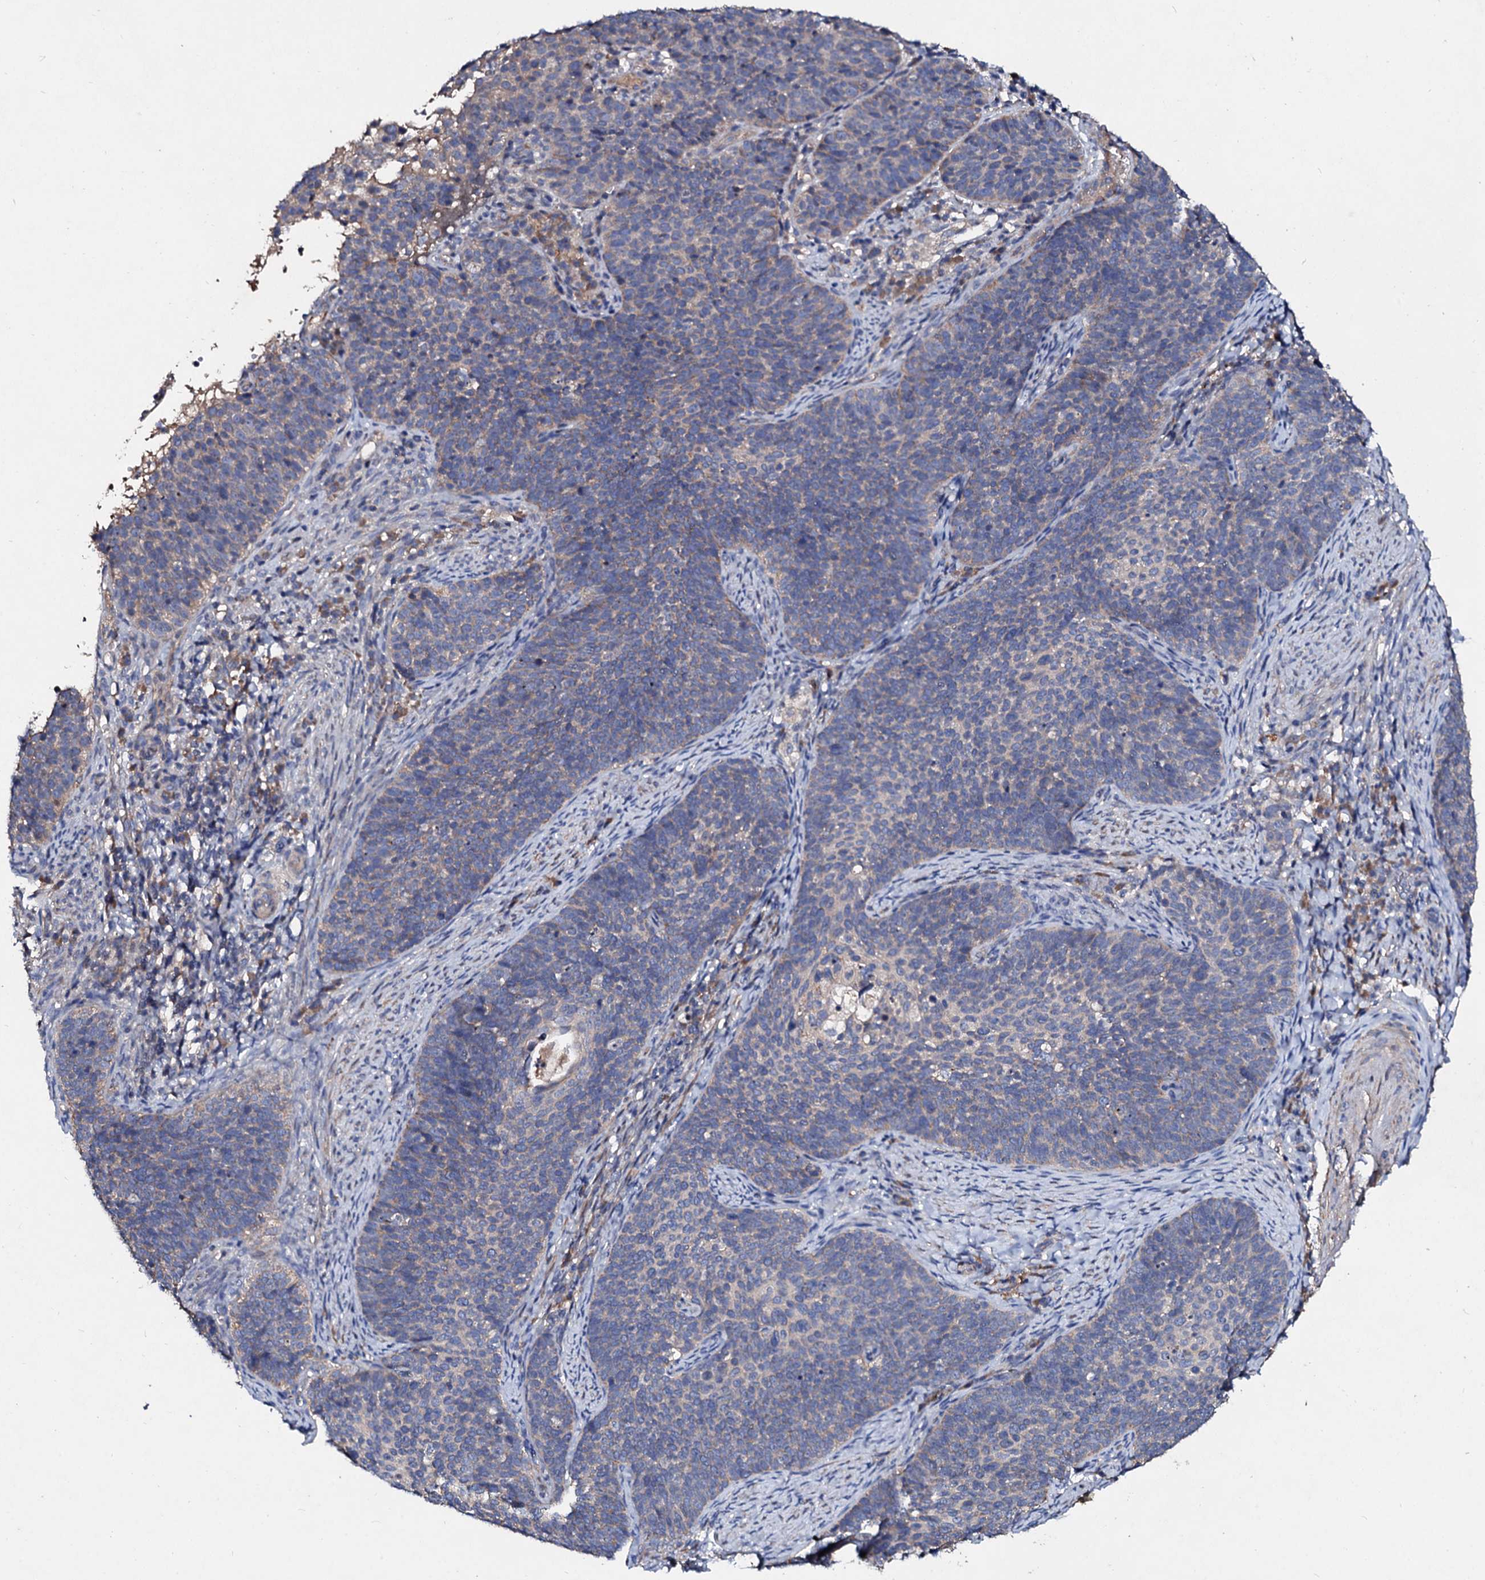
{"staining": {"intensity": "negative", "quantity": "none", "location": "none"}, "tissue": "cervical cancer", "cell_type": "Tumor cells", "image_type": "cancer", "snomed": [{"axis": "morphology", "description": "Normal tissue, NOS"}, {"axis": "morphology", "description": "Squamous cell carcinoma, NOS"}, {"axis": "topography", "description": "Cervix"}], "caption": "Tumor cells show no significant protein staining in cervical cancer.", "gene": "FIBIN", "patient": {"sex": "female", "age": 39}}